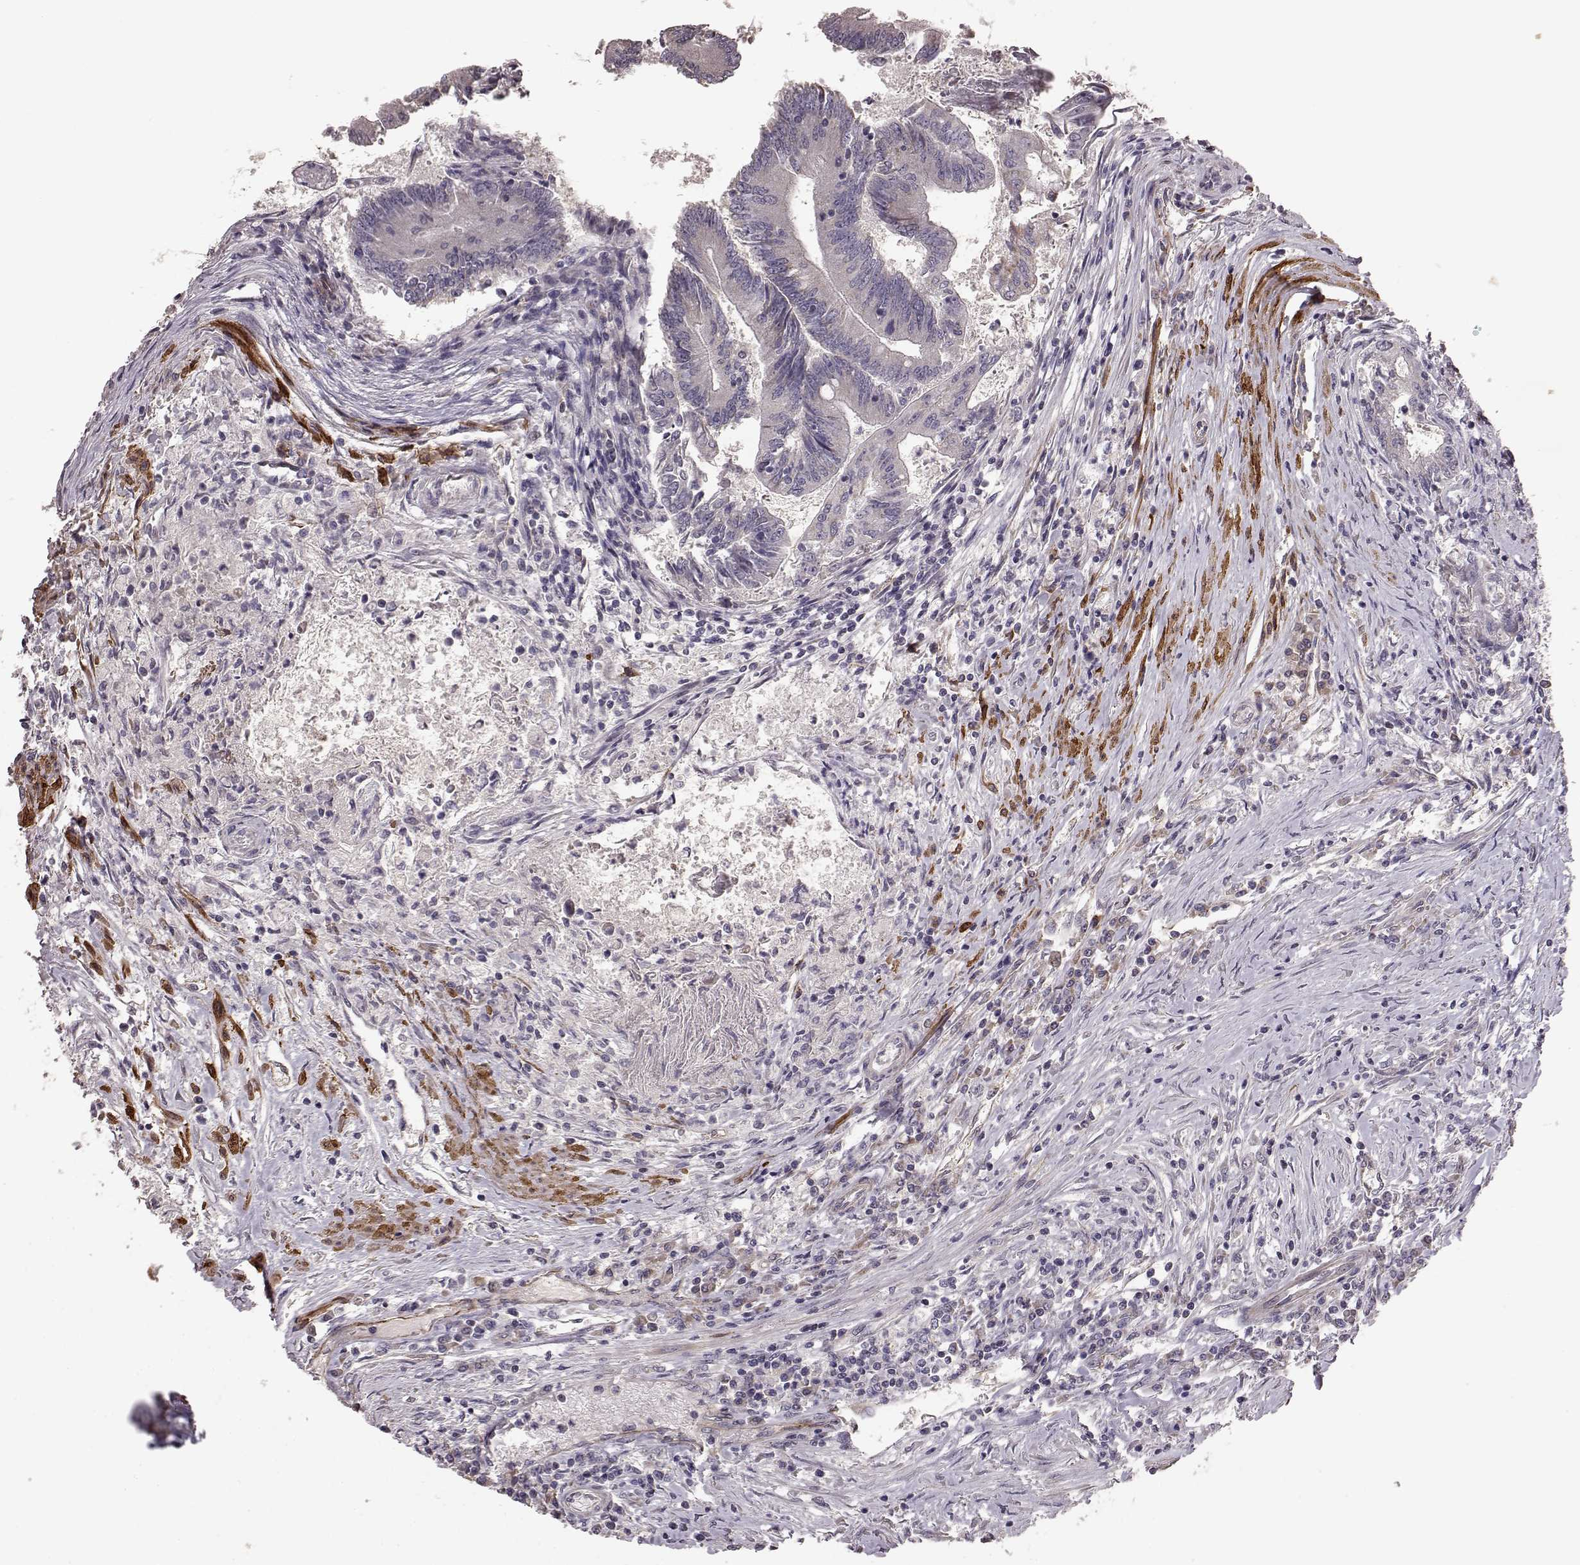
{"staining": {"intensity": "negative", "quantity": "none", "location": "none"}, "tissue": "colorectal cancer", "cell_type": "Tumor cells", "image_type": "cancer", "snomed": [{"axis": "morphology", "description": "Adenocarcinoma, NOS"}, {"axis": "topography", "description": "Colon"}], "caption": "A high-resolution image shows IHC staining of colorectal adenocarcinoma, which reveals no significant expression in tumor cells. (Stains: DAB (3,3'-diaminobenzidine) immunohistochemistry (IHC) with hematoxylin counter stain, Microscopy: brightfield microscopy at high magnification).", "gene": "BACH2", "patient": {"sex": "female", "age": 70}}